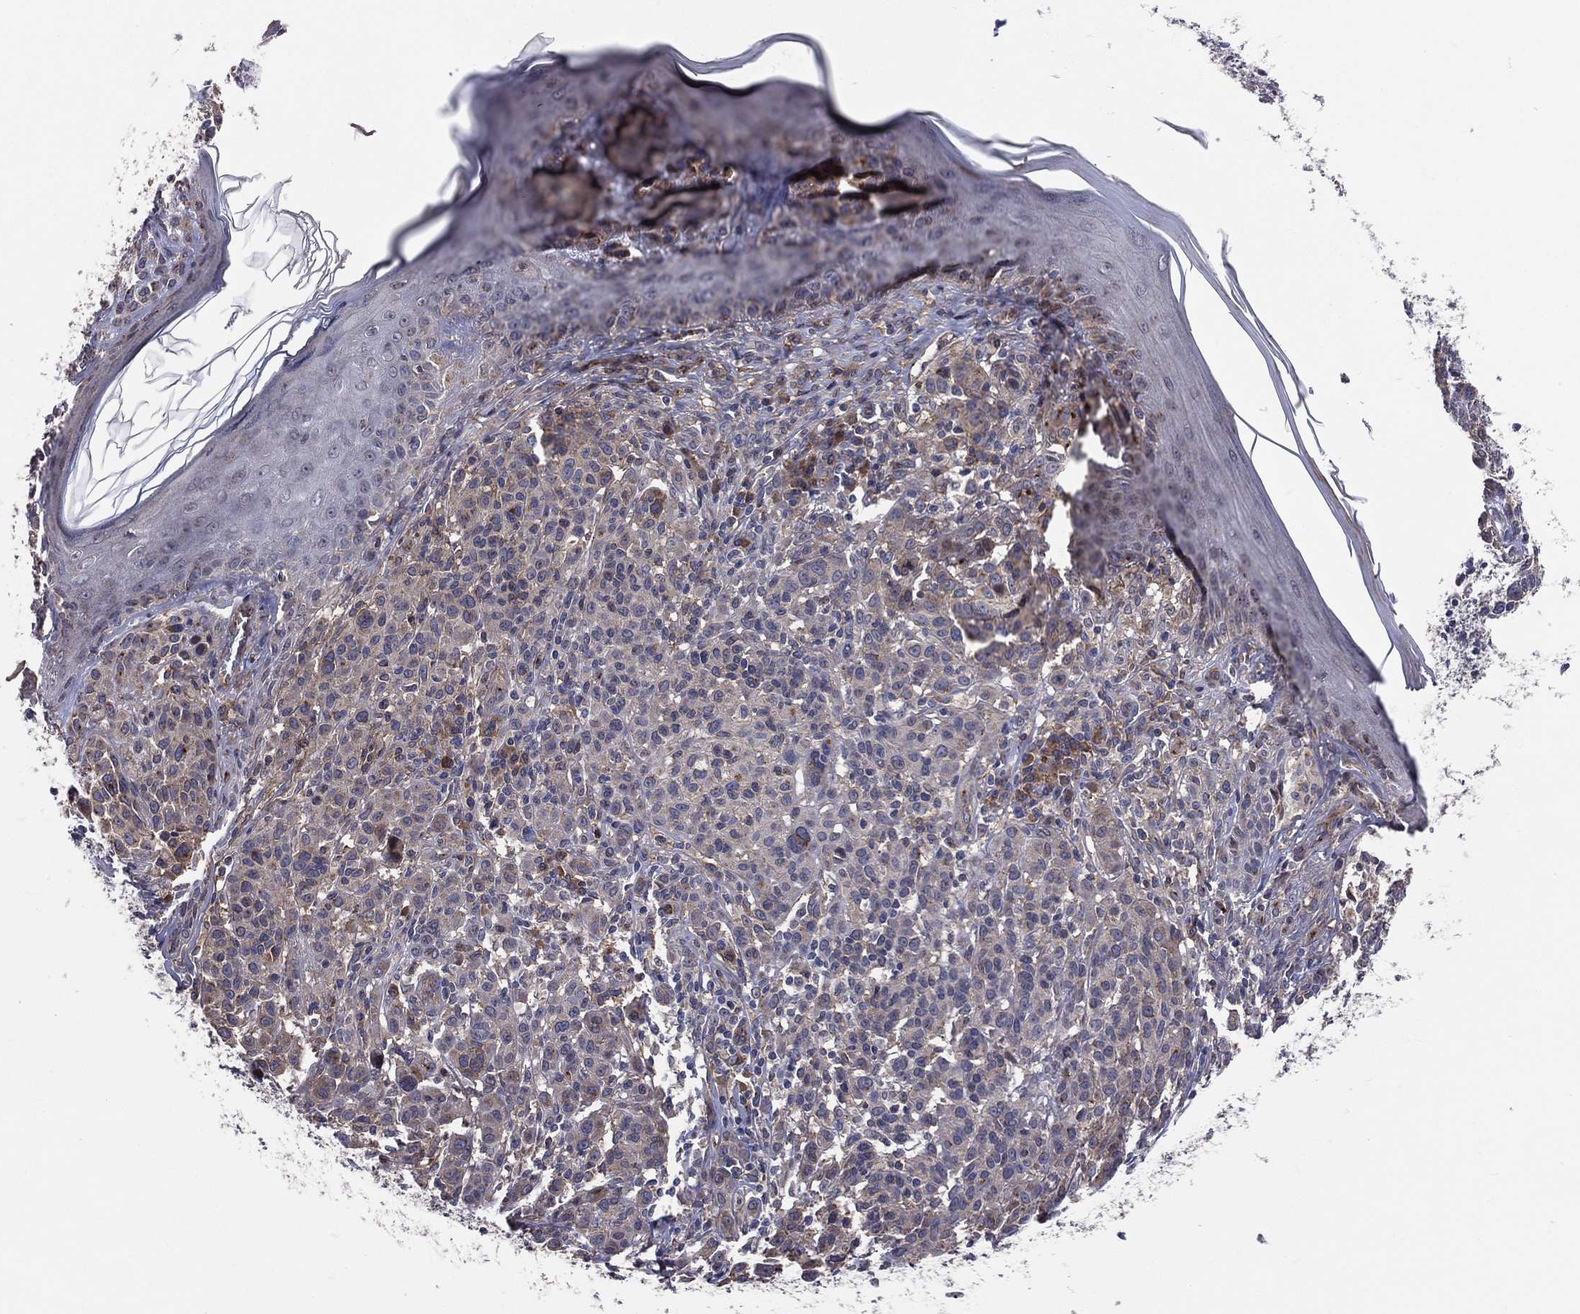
{"staining": {"intensity": "moderate", "quantity": "<25%", "location": "cytoplasmic/membranous"}, "tissue": "melanoma", "cell_type": "Tumor cells", "image_type": "cancer", "snomed": [{"axis": "morphology", "description": "Malignant melanoma, NOS"}, {"axis": "topography", "description": "Skin"}], "caption": "Melanoma stained for a protein (brown) exhibits moderate cytoplasmic/membranous positive positivity in approximately <25% of tumor cells.", "gene": "ENTPD1", "patient": {"sex": "male", "age": 79}}